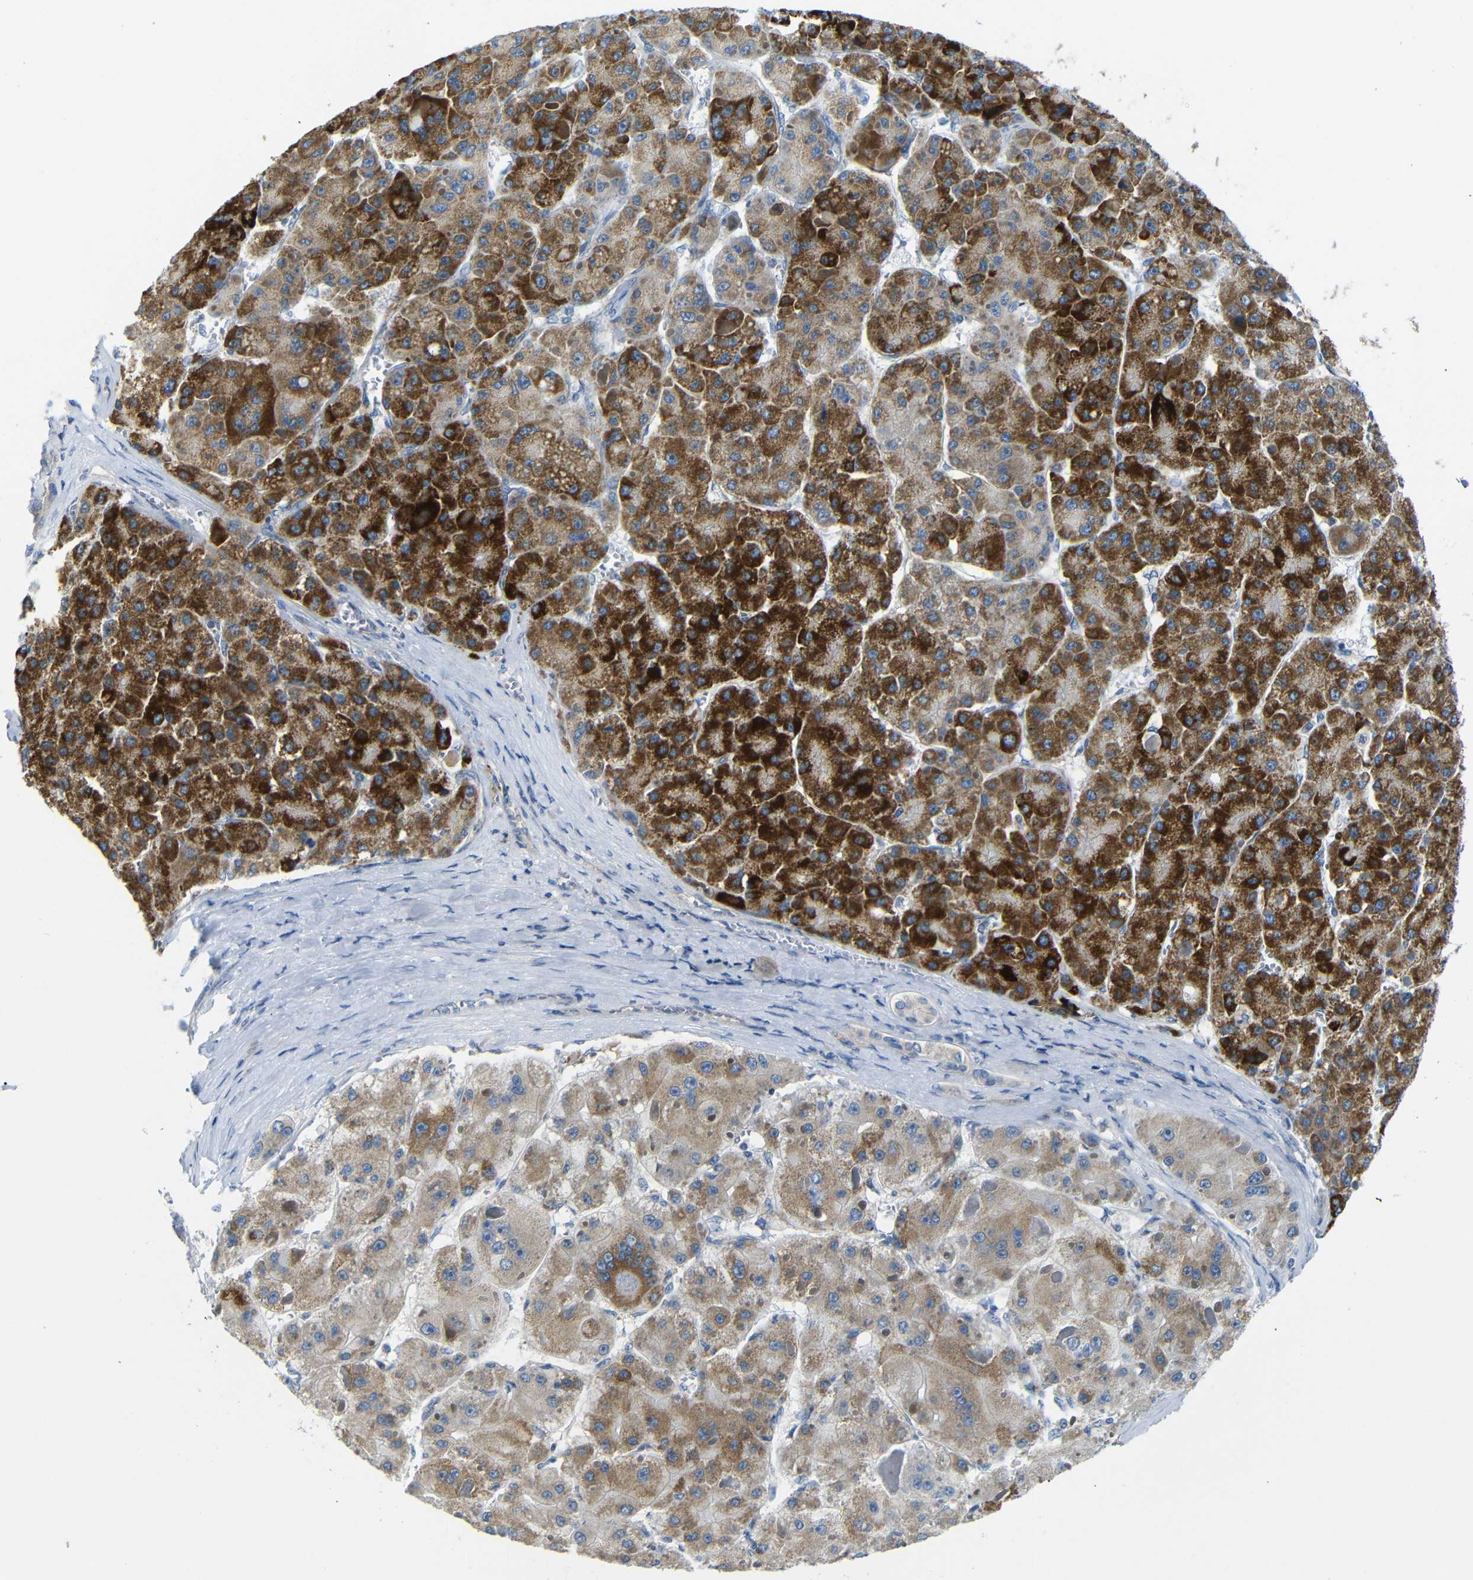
{"staining": {"intensity": "strong", "quantity": ">75%", "location": "cytoplasmic/membranous"}, "tissue": "liver cancer", "cell_type": "Tumor cells", "image_type": "cancer", "snomed": [{"axis": "morphology", "description": "Carcinoma, Hepatocellular, NOS"}, {"axis": "topography", "description": "Liver"}], "caption": "A high-resolution histopathology image shows immunohistochemistry staining of hepatocellular carcinoma (liver), which demonstrates strong cytoplasmic/membranous positivity in approximately >75% of tumor cells.", "gene": "DCP1A", "patient": {"sex": "female", "age": 73}}